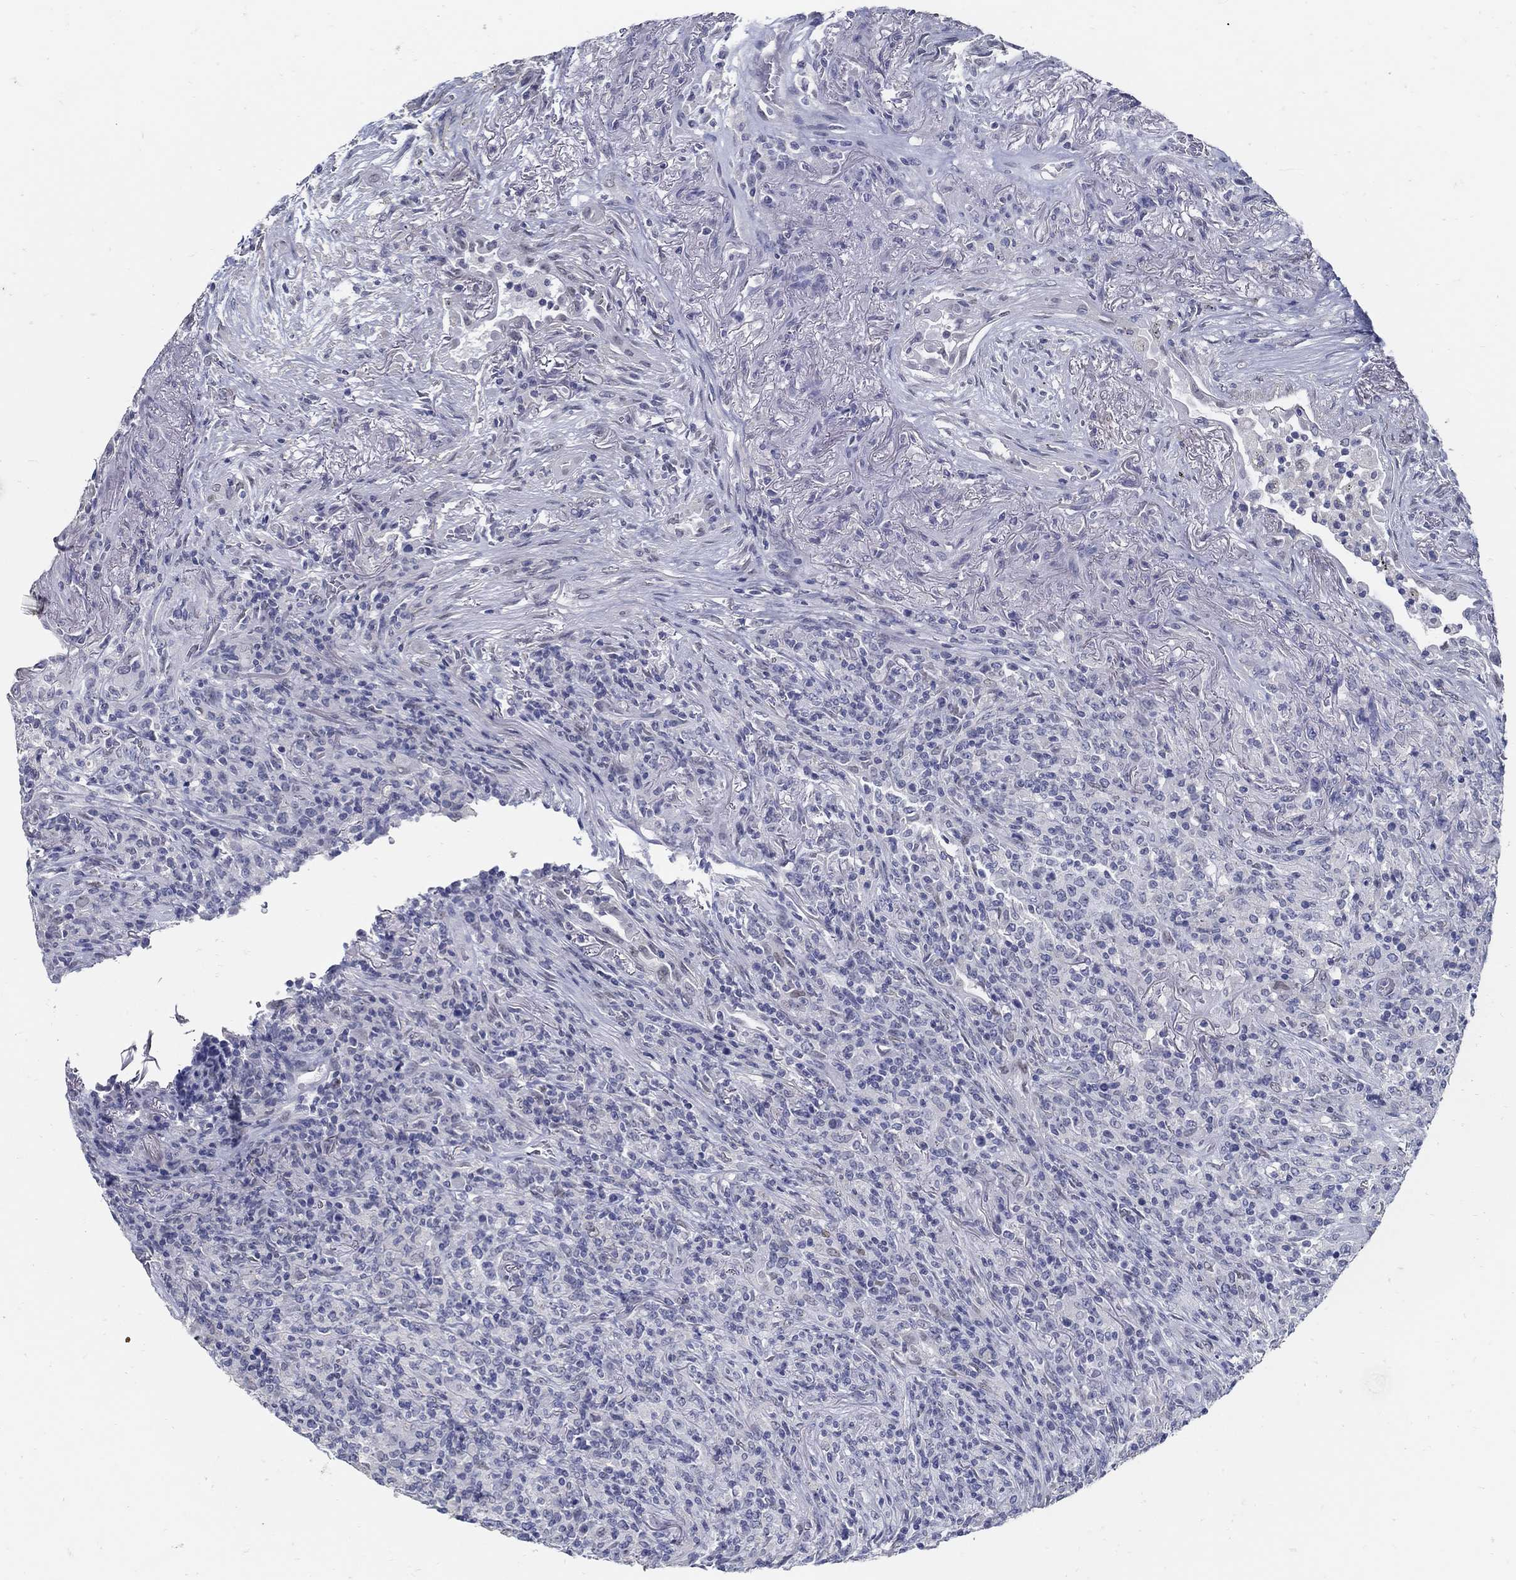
{"staining": {"intensity": "negative", "quantity": "none", "location": "none"}, "tissue": "lymphoma", "cell_type": "Tumor cells", "image_type": "cancer", "snomed": [{"axis": "morphology", "description": "Malignant lymphoma, non-Hodgkin's type, High grade"}, {"axis": "topography", "description": "Lung"}], "caption": "IHC image of lymphoma stained for a protein (brown), which exhibits no expression in tumor cells.", "gene": "USP29", "patient": {"sex": "male", "age": 79}}